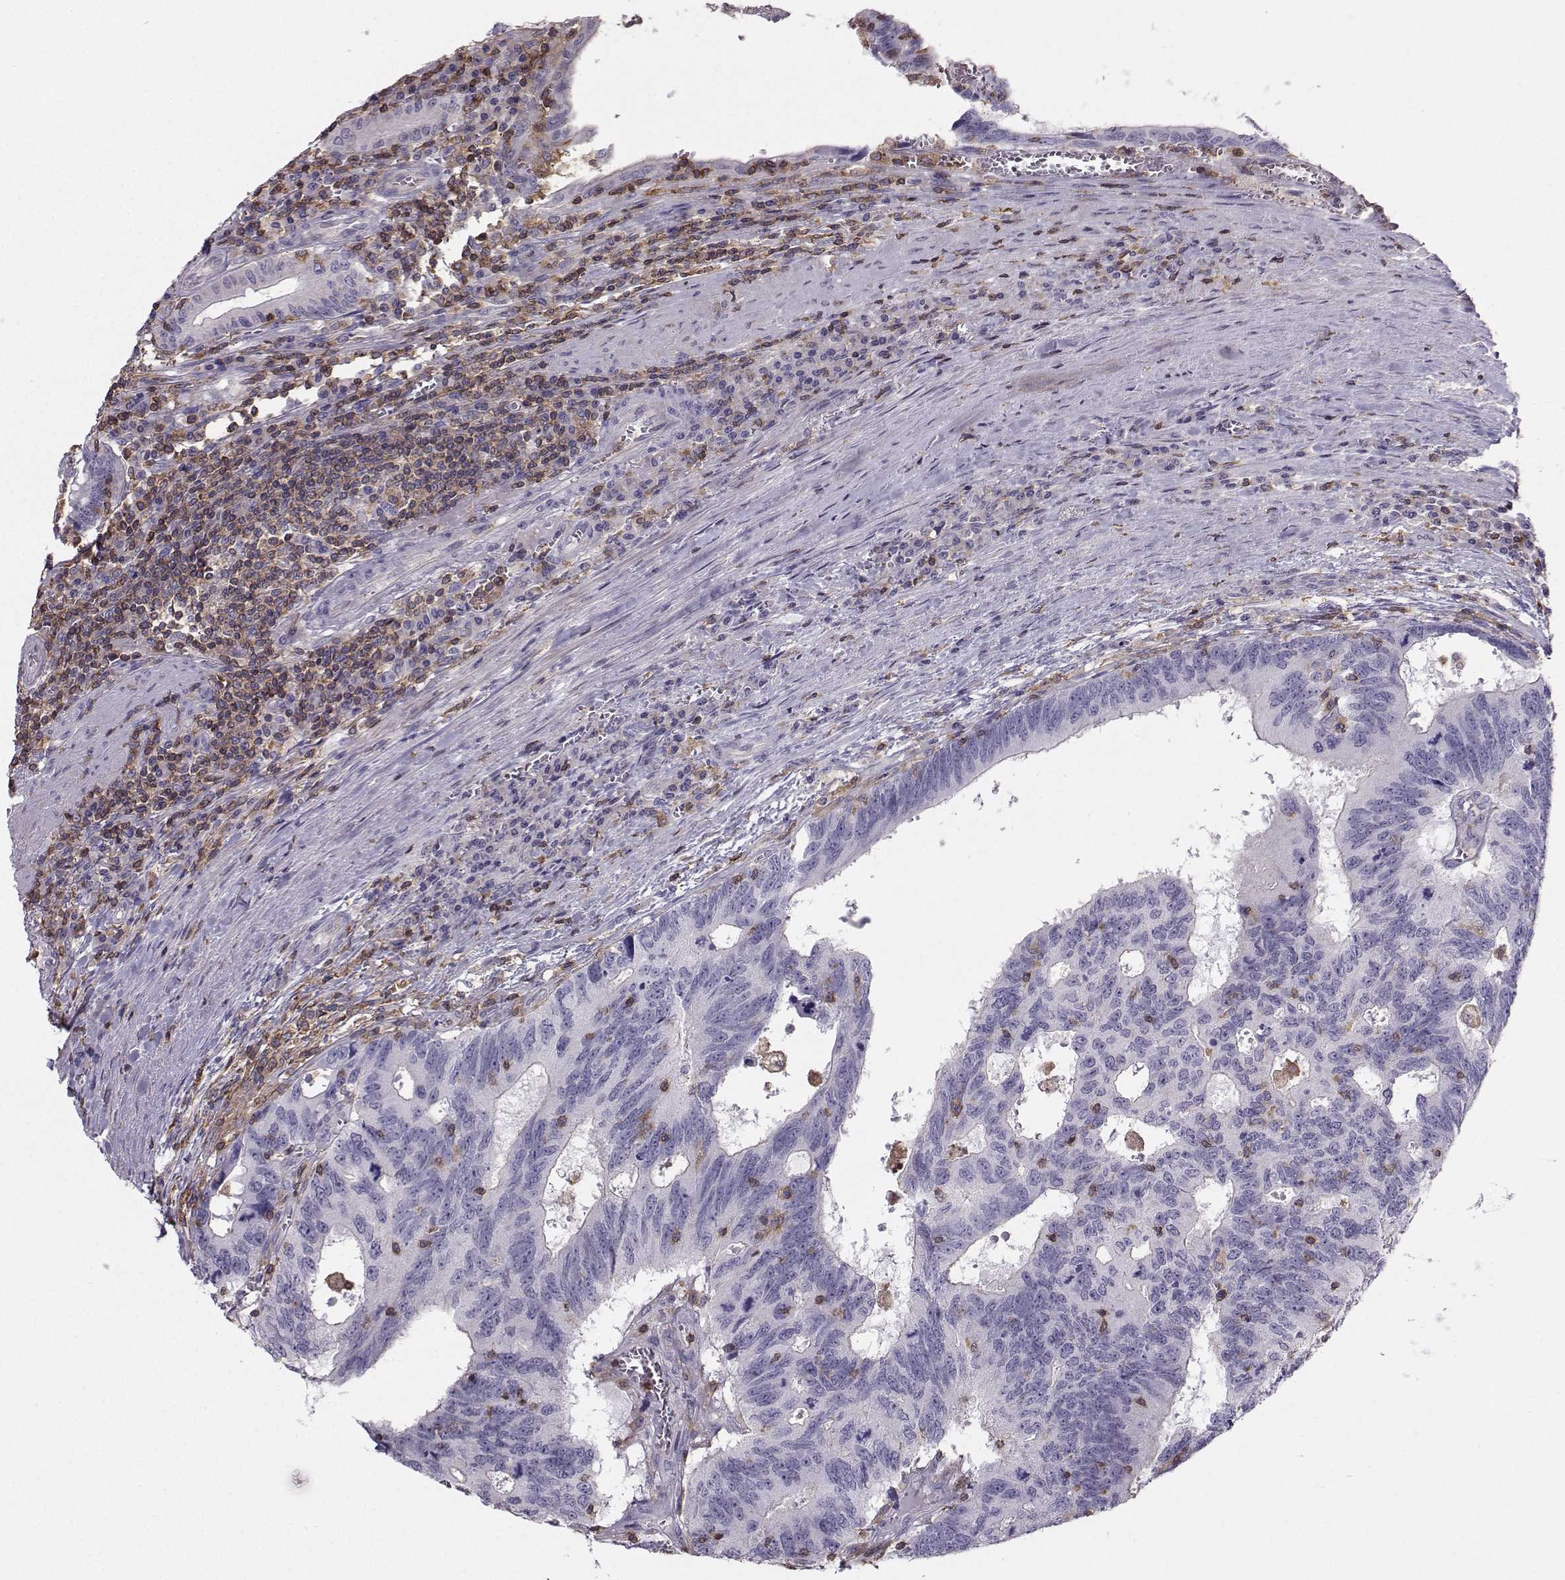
{"staining": {"intensity": "negative", "quantity": "none", "location": "none"}, "tissue": "colorectal cancer", "cell_type": "Tumor cells", "image_type": "cancer", "snomed": [{"axis": "morphology", "description": "Adenocarcinoma, NOS"}, {"axis": "topography", "description": "Colon"}], "caption": "This is an immunohistochemistry (IHC) histopathology image of colorectal adenocarcinoma. There is no positivity in tumor cells.", "gene": "ZBTB32", "patient": {"sex": "female", "age": 77}}